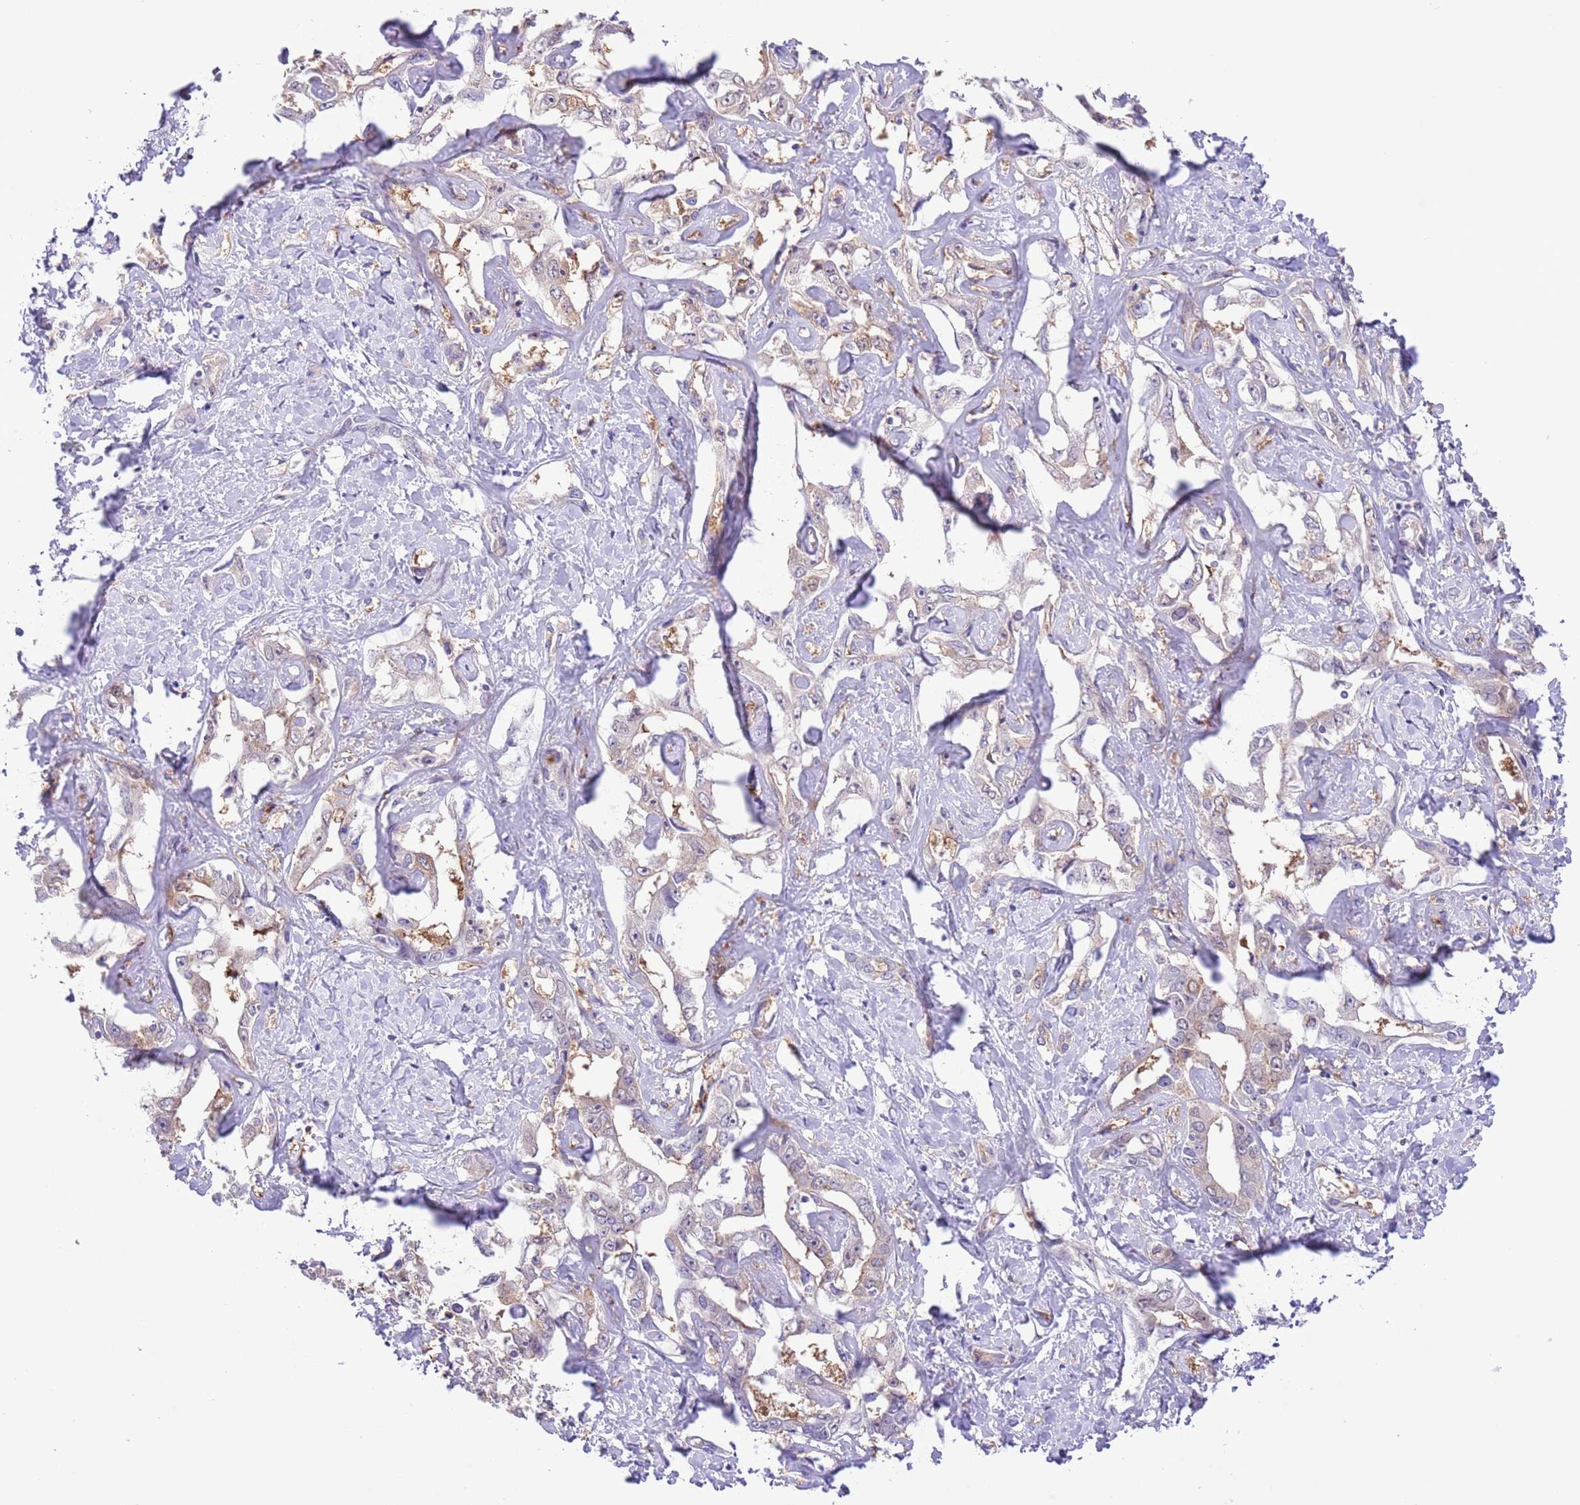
{"staining": {"intensity": "weak", "quantity": "<25%", "location": "cytoplasmic/membranous"}, "tissue": "liver cancer", "cell_type": "Tumor cells", "image_type": "cancer", "snomed": [{"axis": "morphology", "description": "Cholangiocarcinoma"}, {"axis": "topography", "description": "Liver"}], "caption": "Immunohistochemistry (IHC) of liver cancer demonstrates no expression in tumor cells.", "gene": "PRR32", "patient": {"sex": "male", "age": 59}}